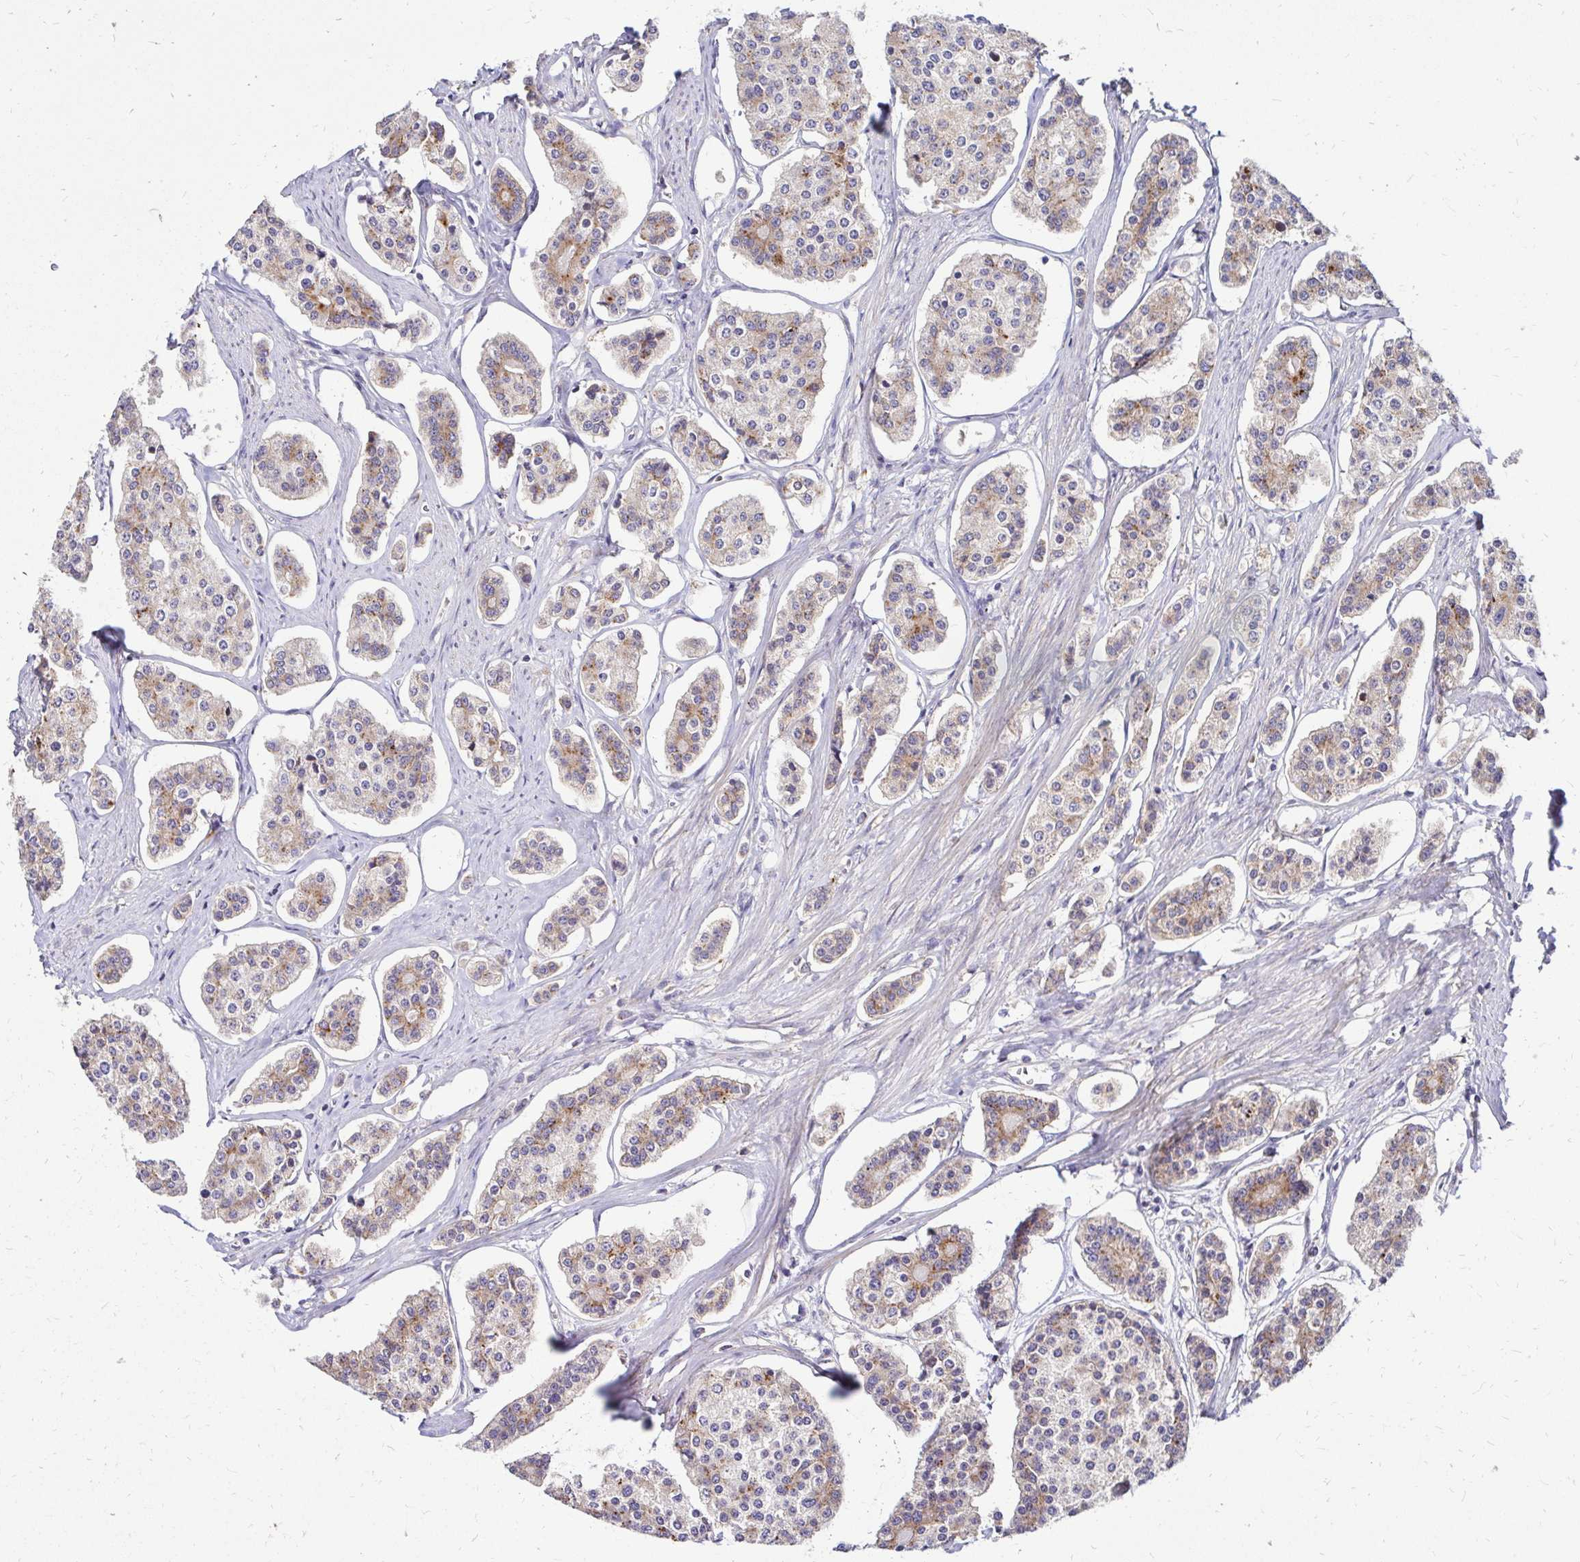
{"staining": {"intensity": "weak", "quantity": "25%-75%", "location": "cytoplasmic/membranous"}, "tissue": "carcinoid", "cell_type": "Tumor cells", "image_type": "cancer", "snomed": [{"axis": "morphology", "description": "Carcinoid, malignant, NOS"}, {"axis": "topography", "description": "Small intestine"}], "caption": "Immunohistochemical staining of malignant carcinoid shows low levels of weak cytoplasmic/membranous protein positivity in approximately 25%-75% of tumor cells.", "gene": "IDUA", "patient": {"sex": "female", "age": 65}}